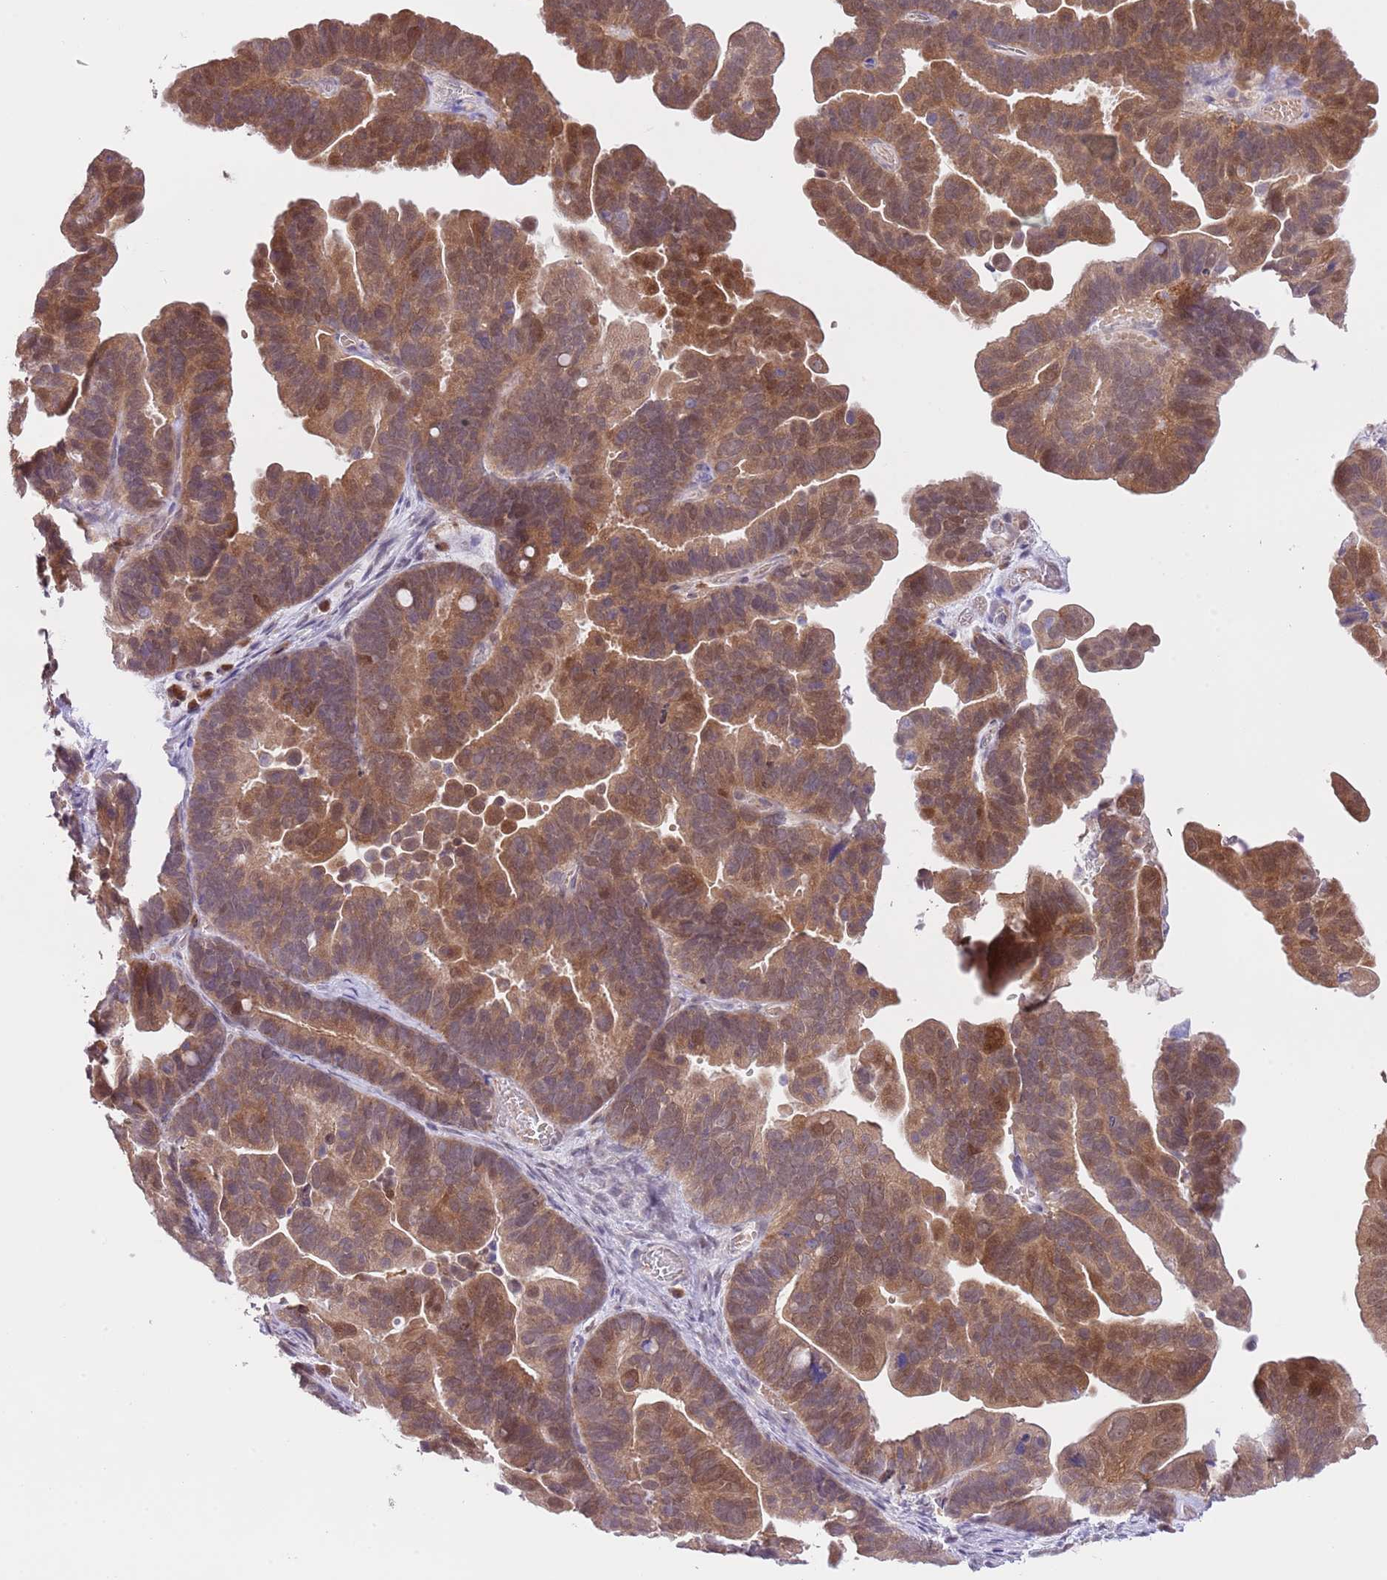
{"staining": {"intensity": "moderate", "quantity": ">75%", "location": "cytoplasmic/membranous,nuclear"}, "tissue": "ovarian cancer", "cell_type": "Tumor cells", "image_type": "cancer", "snomed": [{"axis": "morphology", "description": "Cystadenocarcinoma, serous, NOS"}, {"axis": "topography", "description": "Ovary"}], "caption": "This photomicrograph reveals immunohistochemistry staining of human ovarian cancer (serous cystadenocarcinoma), with medium moderate cytoplasmic/membranous and nuclear positivity in approximately >75% of tumor cells.", "gene": "GALK2", "patient": {"sex": "female", "age": 56}}